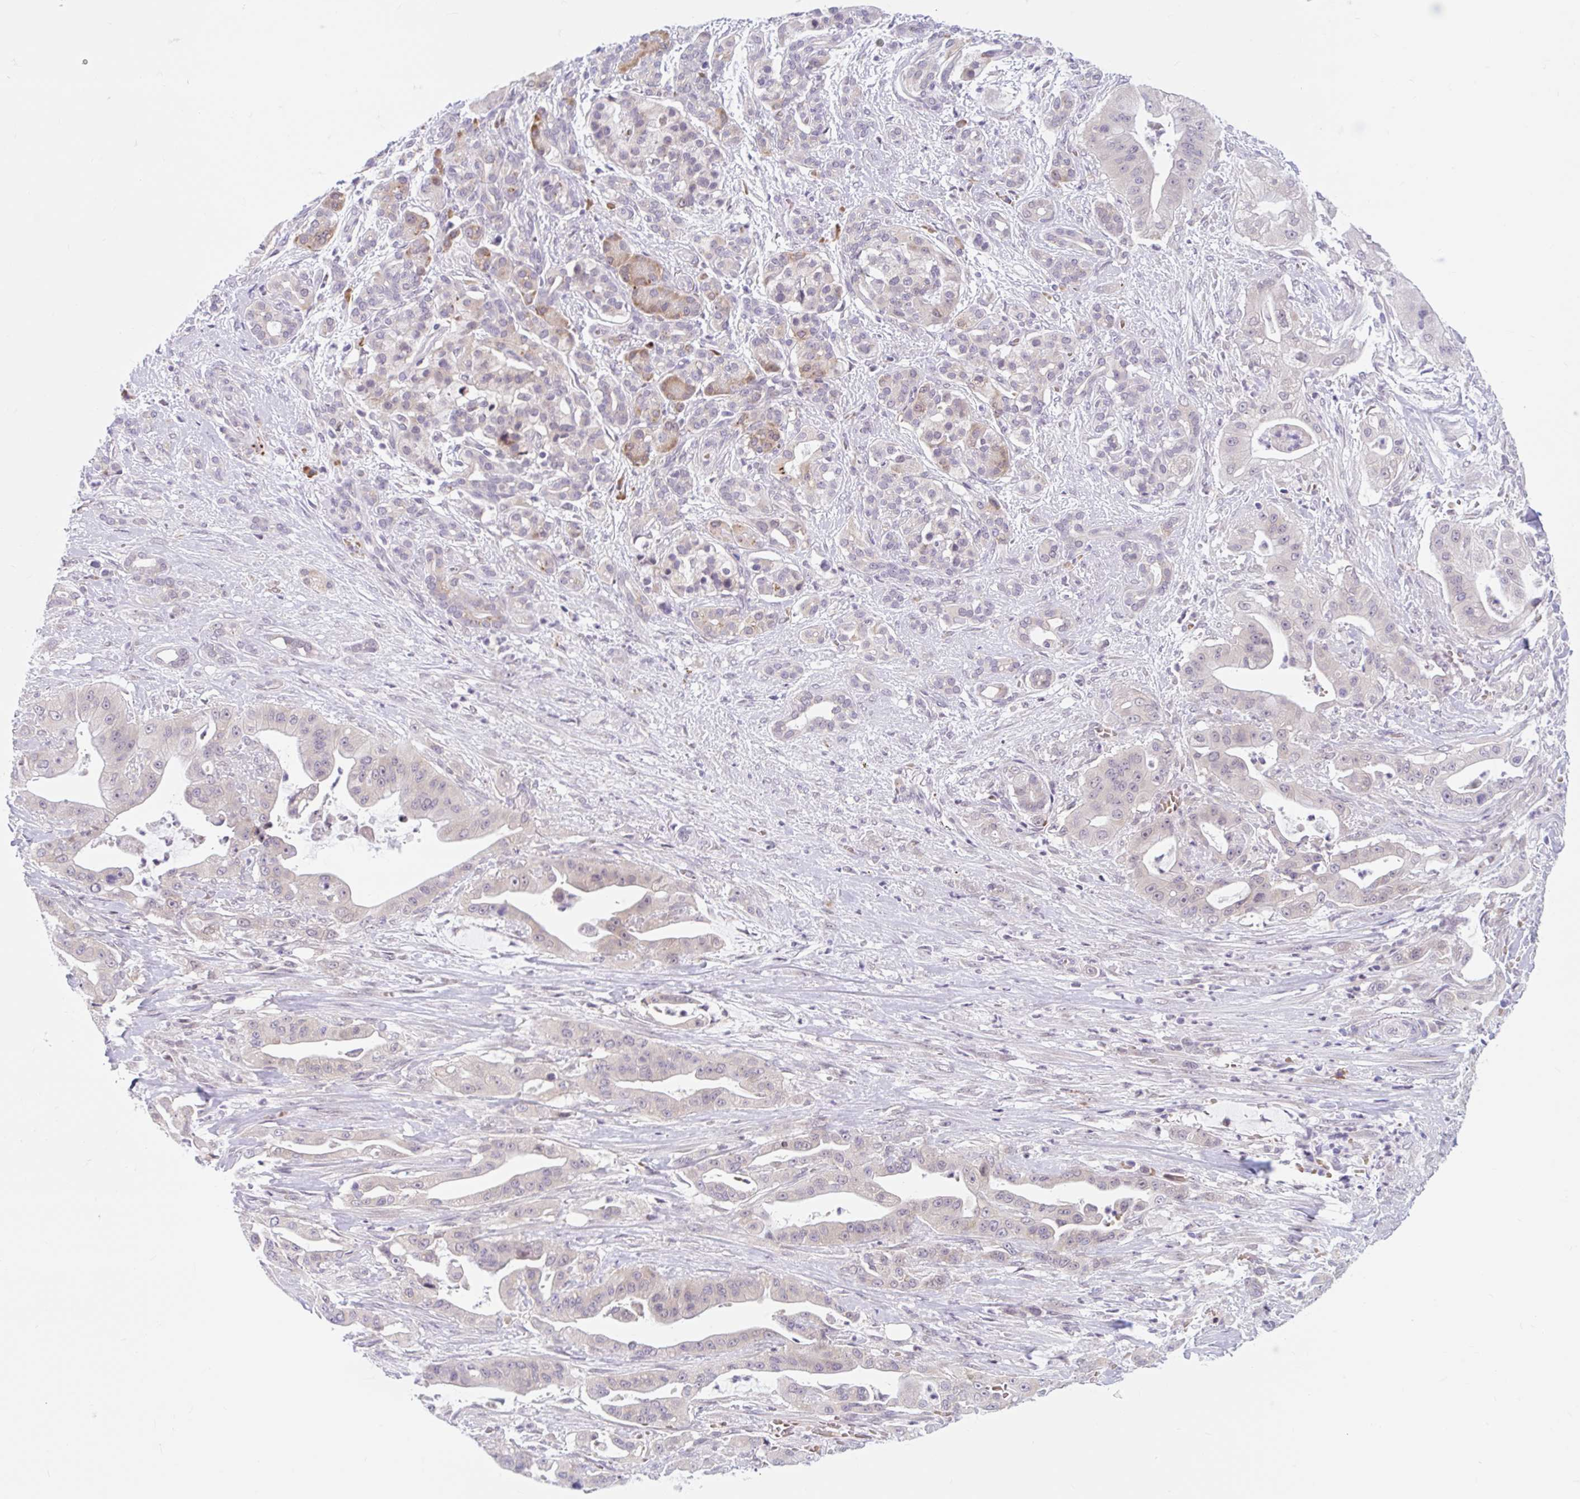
{"staining": {"intensity": "negative", "quantity": "none", "location": "none"}, "tissue": "pancreatic cancer", "cell_type": "Tumor cells", "image_type": "cancer", "snomed": [{"axis": "morphology", "description": "Adenocarcinoma, NOS"}, {"axis": "topography", "description": "Pancreas"}], "caption": "Pancreatic cancer was stained to show a protein in brown. There is no significant positivity in tumor cells.", "gene": "SRSF10", "patient": {"sex": "male", "age": 57}}